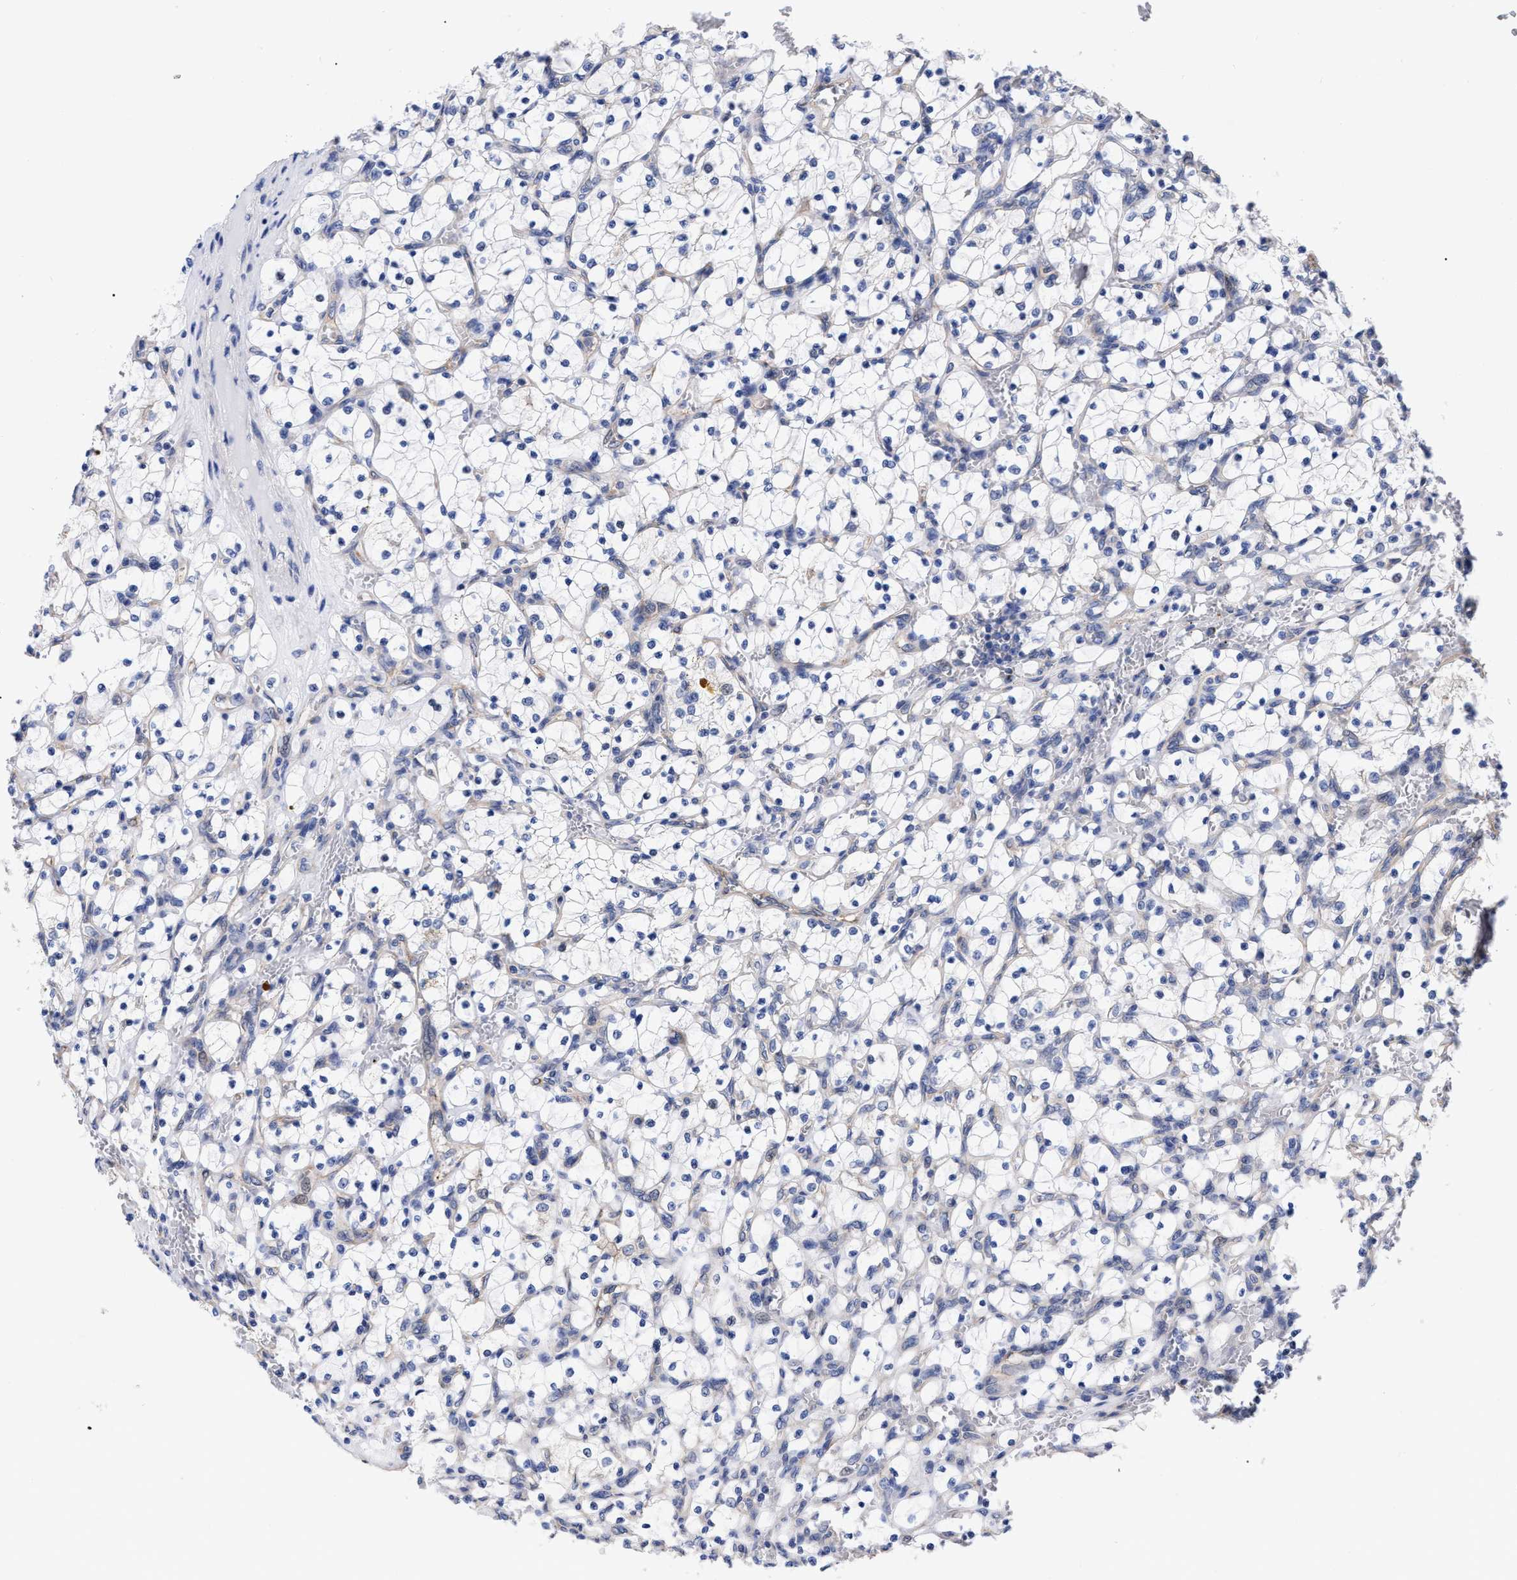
{"staining": {"intensity": "negative", "quantity": "none", "location": "none"}, "tissue": "renal cancer", "cell_type": "Tumor cells", "image_type": "cancer", "snomed": [{"axis": "morphology", "description": "Adenocarcinoma, NOS"}, {"axis": "topography", "description": "Kidney"}], "caption": "An image of human renal cancer is negative for staining in tumor cells.", "gene": "IRAG2", "patient": {"sex": "female", "age": 69}}